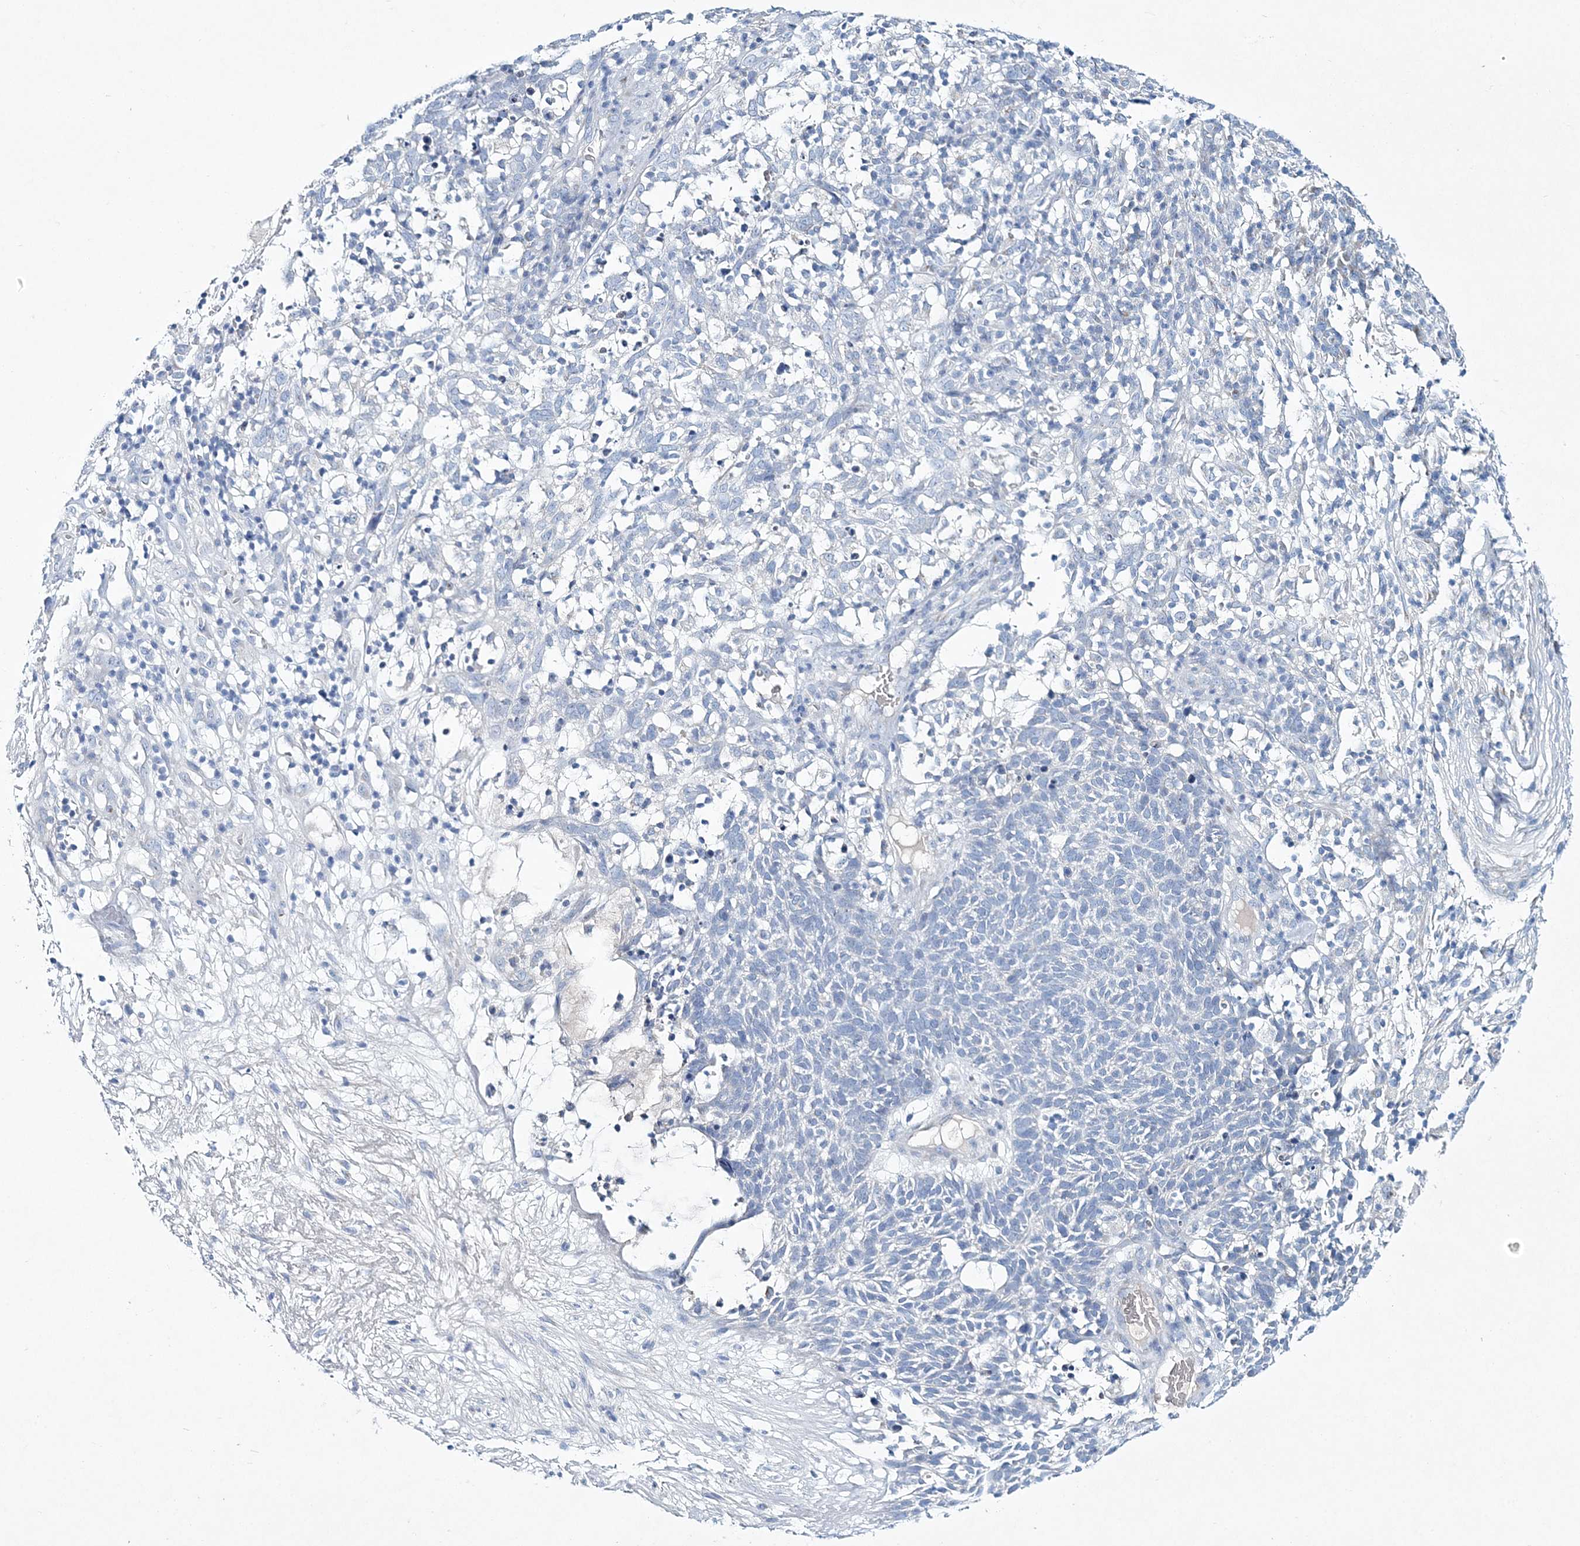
{"staining": {"intensity": "negative", "quantity": "none", "location": "none"}, "tissue": "skin cancer", "cell_type": "Tumor cells", "image_type": "cancer", "snomed": [{"axis": "morphology", "description": "Squamous cell carcinoma, NOS"}, {"axis": "topography", "description": "Skin"}], "caption": "A histopathology image of skin squamous cell carcinoma stained for a protein reveals no brown staining in tumor cells.", "gene": "ADGRL1", "patient": {"sex": "female", "age": 90}}